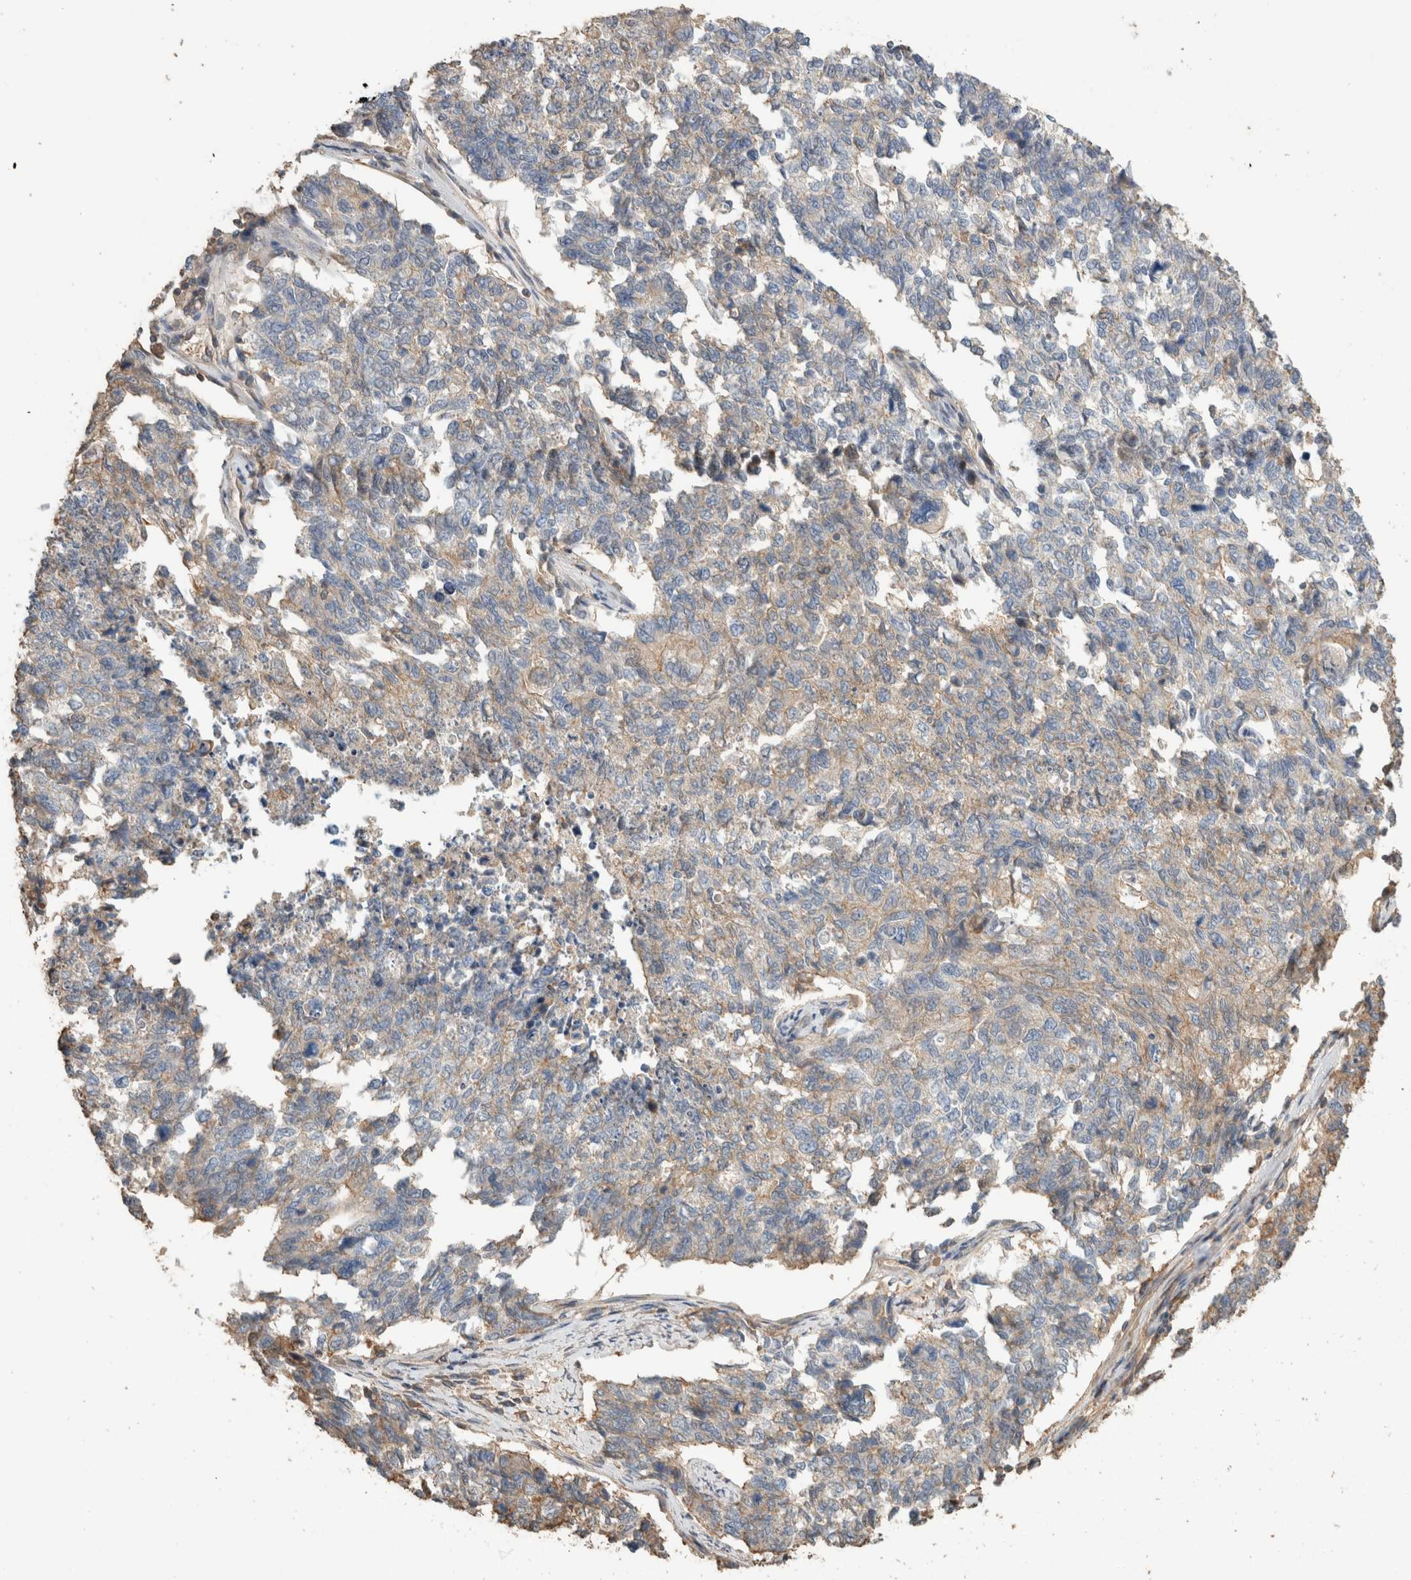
{"staining": {"intensity": "weak", "quantity": "<25%", "location": "cytoplasmic/membranous"}, "tissue": "cervical cancer", "cell_type": "Tumor cells", "image_type": "cancer", "snomed": [{"axis": "morphology", "description": "Squamous cell carcinoma, NOS"}, {"axis": "topography", "description": "Cervix"}], "caption": "An immunohistochemistry (IHC) photomicrograph of cervical squamous cell carcinoma is shown. There is no staining in tumor cells of cervical squamous cell carcinoma.", "gene": "EIF4G3", "patient": {"sex": "female", "age": 63}}